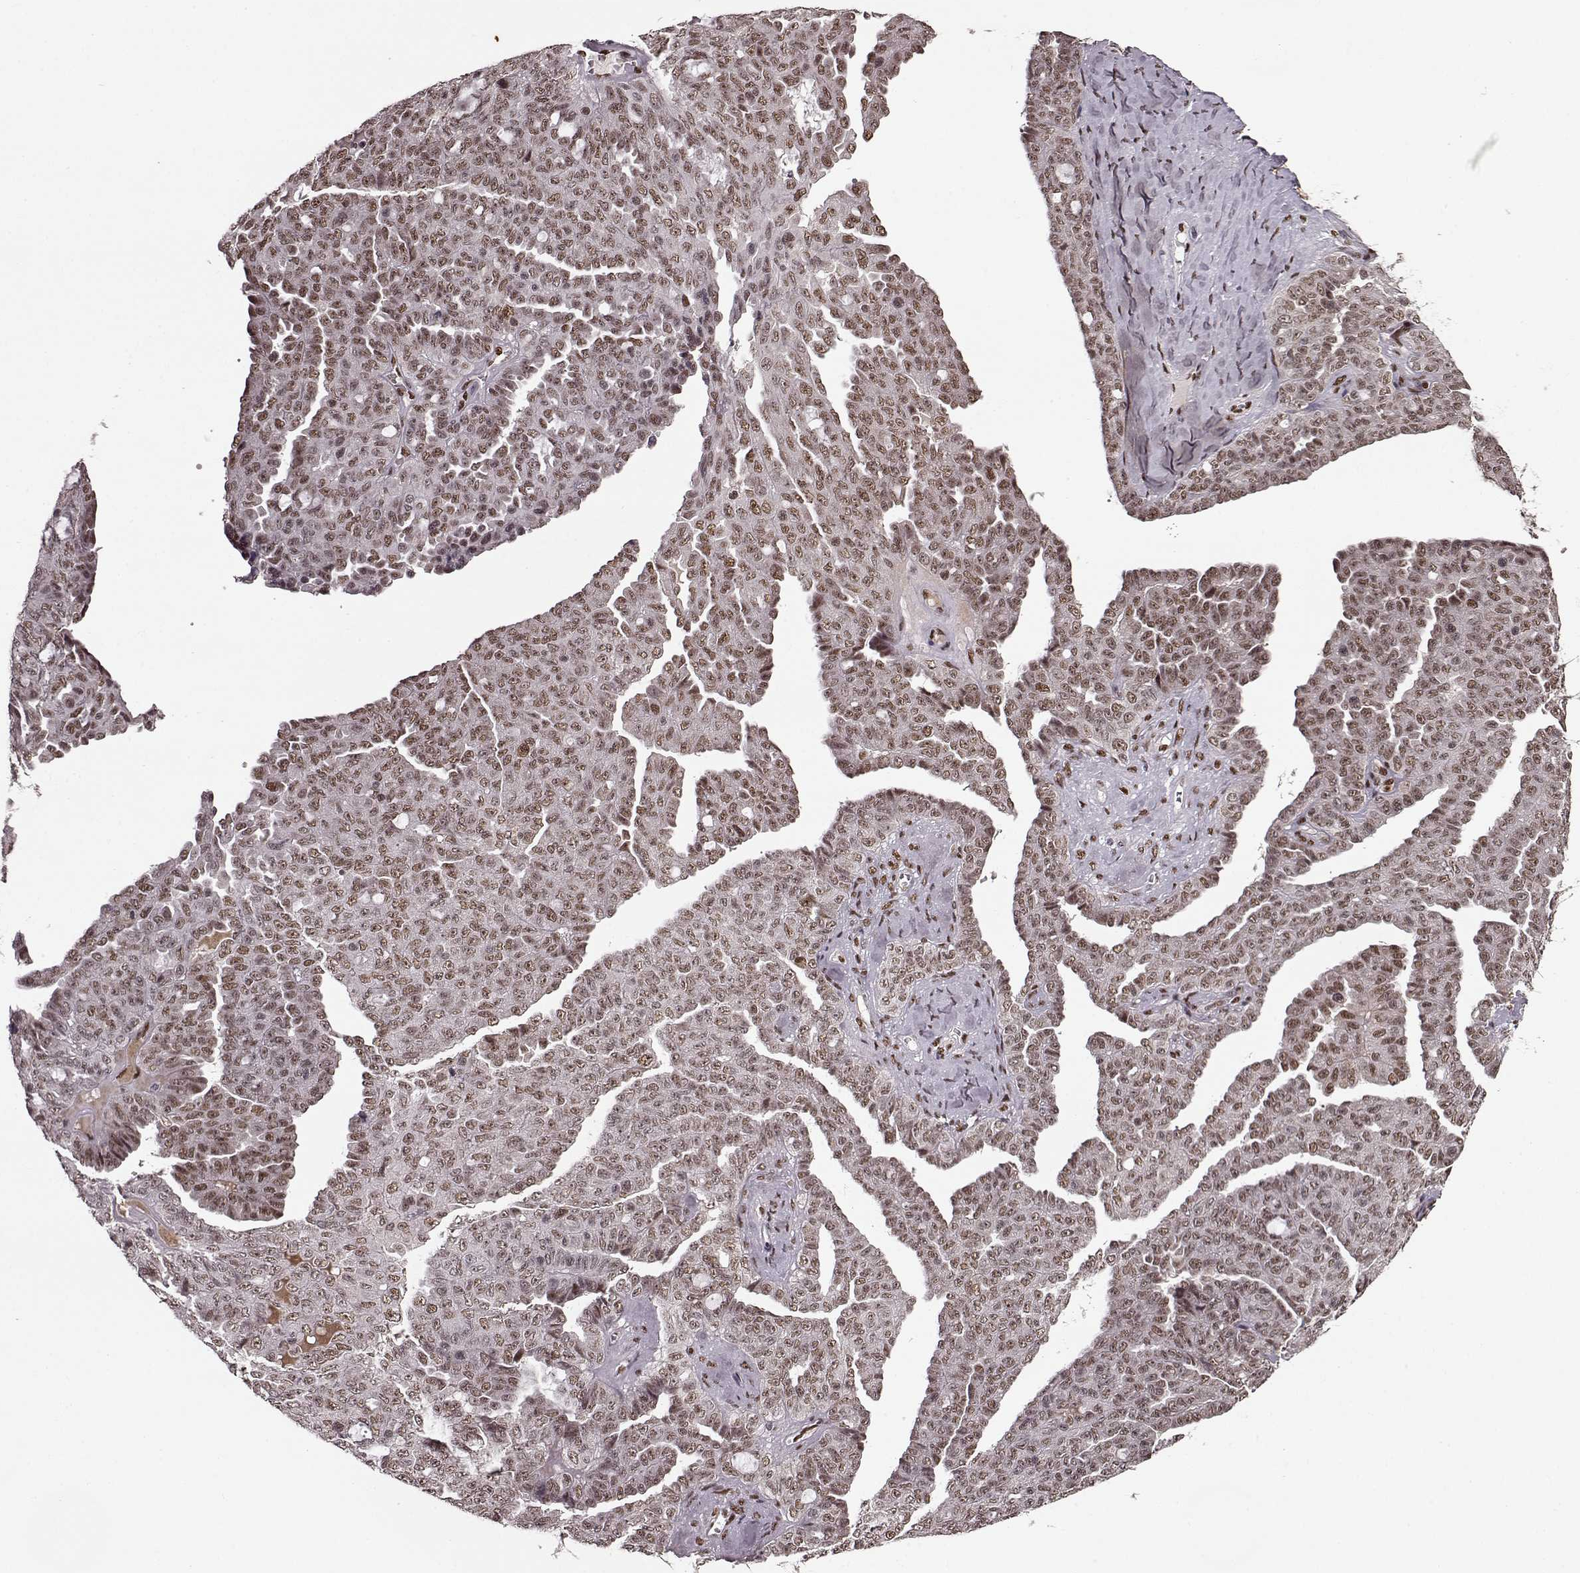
{"staining": {"intensity": "moderate", "quantity": ">75%", "location": "nuclear"}, "tissue": "ovarian cancer", "cell_type": "Tumor cells", "image_type": "cancer", "snomed": [{"axis": "morphology", "description": "Cystadenocarcinoma, serous, NOS"}, {"axis": "topography", "description": "Ovary"}], "caption": "Immunohistochemistry of serous cystadenocarcinoma (ovarian) reveals medium levels of moderate nuclear staining in about >75% of tumor cells. (IHC, brightfield microscopy, high magnification).", "gene": "FTO", "patient": {"sex": "female", "age": 71}}